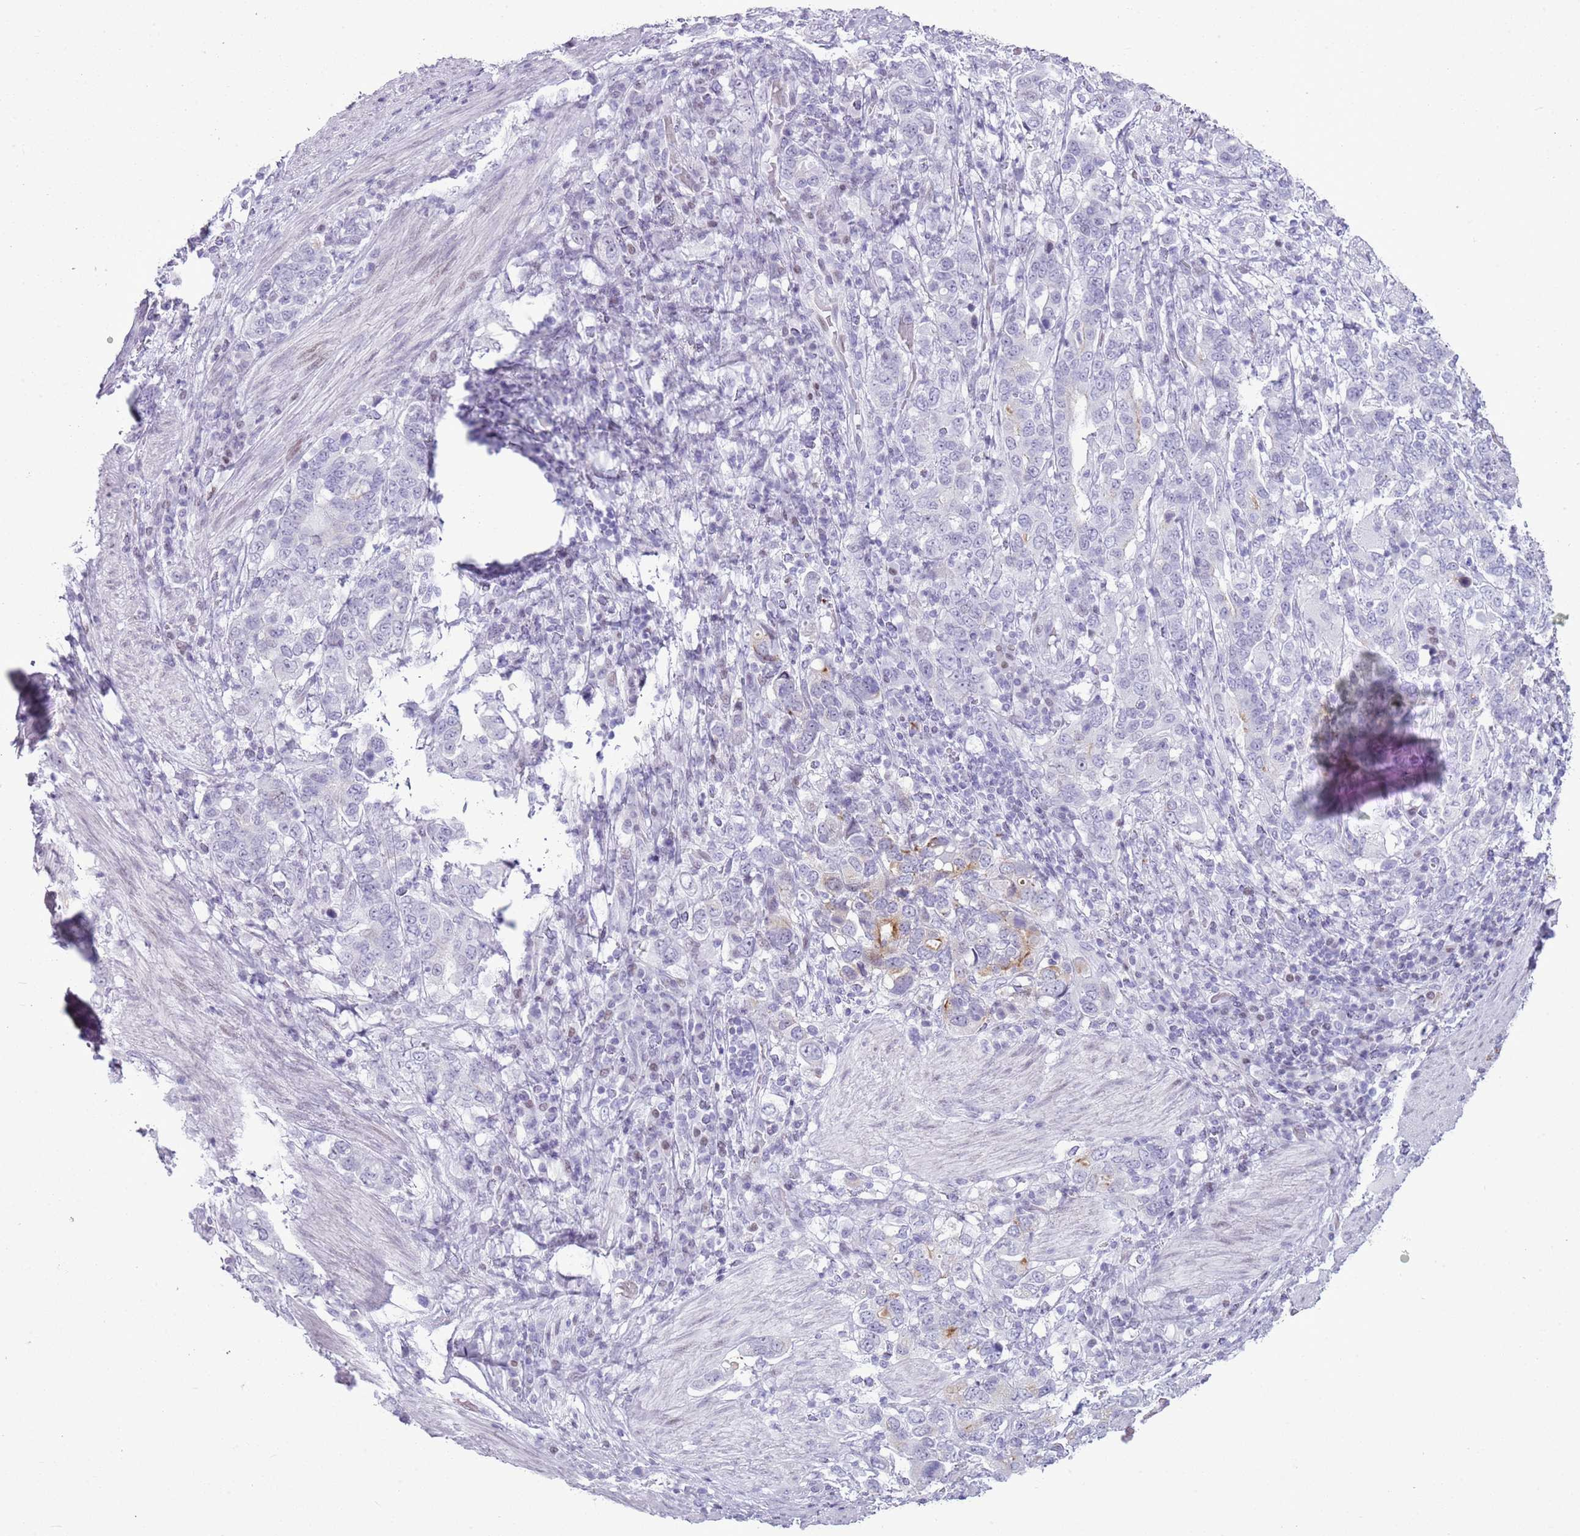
{"staining": {"intensity": "negative", "quantity": "none", "location": "none"}, "tissue": "stomach cancer", "cell_type": "Tumor cells", "image_type": "cancer", "snomed": [{"axis": "morphology", "description": "Adenocarcinoma, NOS"}, {"axis": "topography", "description": "Stomach, upper"}, {"axis": "topography", "description": "Stomach"}], "caption": "An image of human stomach adenocarcinoma is negative for staining in tumor cells.", "gene": "ASIP", "patient": {"sex": "male", "age": 62}}